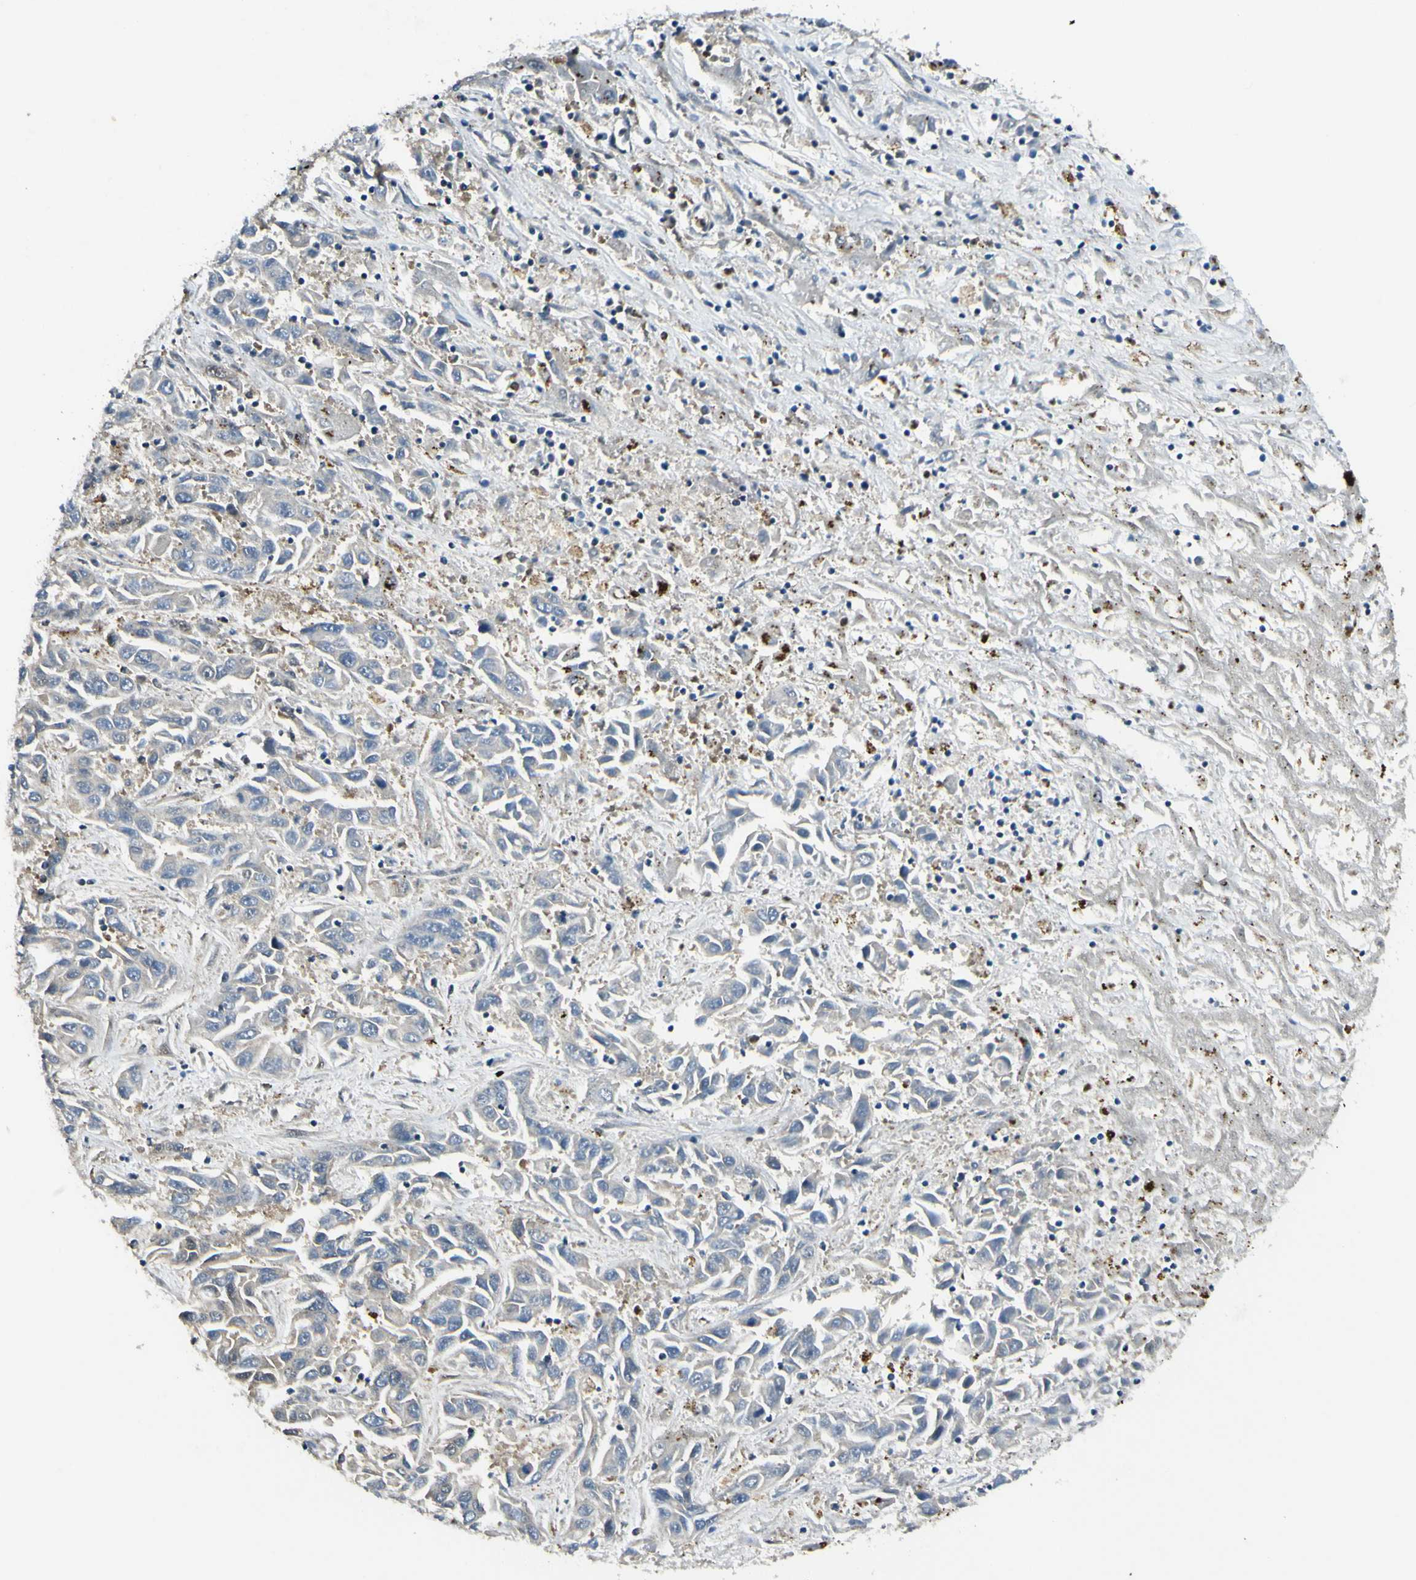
{"staining": {"intensity": "weak", "quantity": "25%-75%", "location": "cytoplasmic/membranous"}, "tissue": "liver cancer", "cell_type": "Tumor cells", "image_type": "cancer", "snomed": [{"axis": "morphology", "description": "Cholangiocarcinoma"}, {"axis": "topography", "description": "Liver"}], "caption": "Liver cancer (cholangiocarcinoma) stained with a brown dye displays weak cytoplasmic/membranous positive staining in about 25%-75% of tumor cells.", "gene": "PSMD5", "patient": {"sex": "female", "age": 52}}